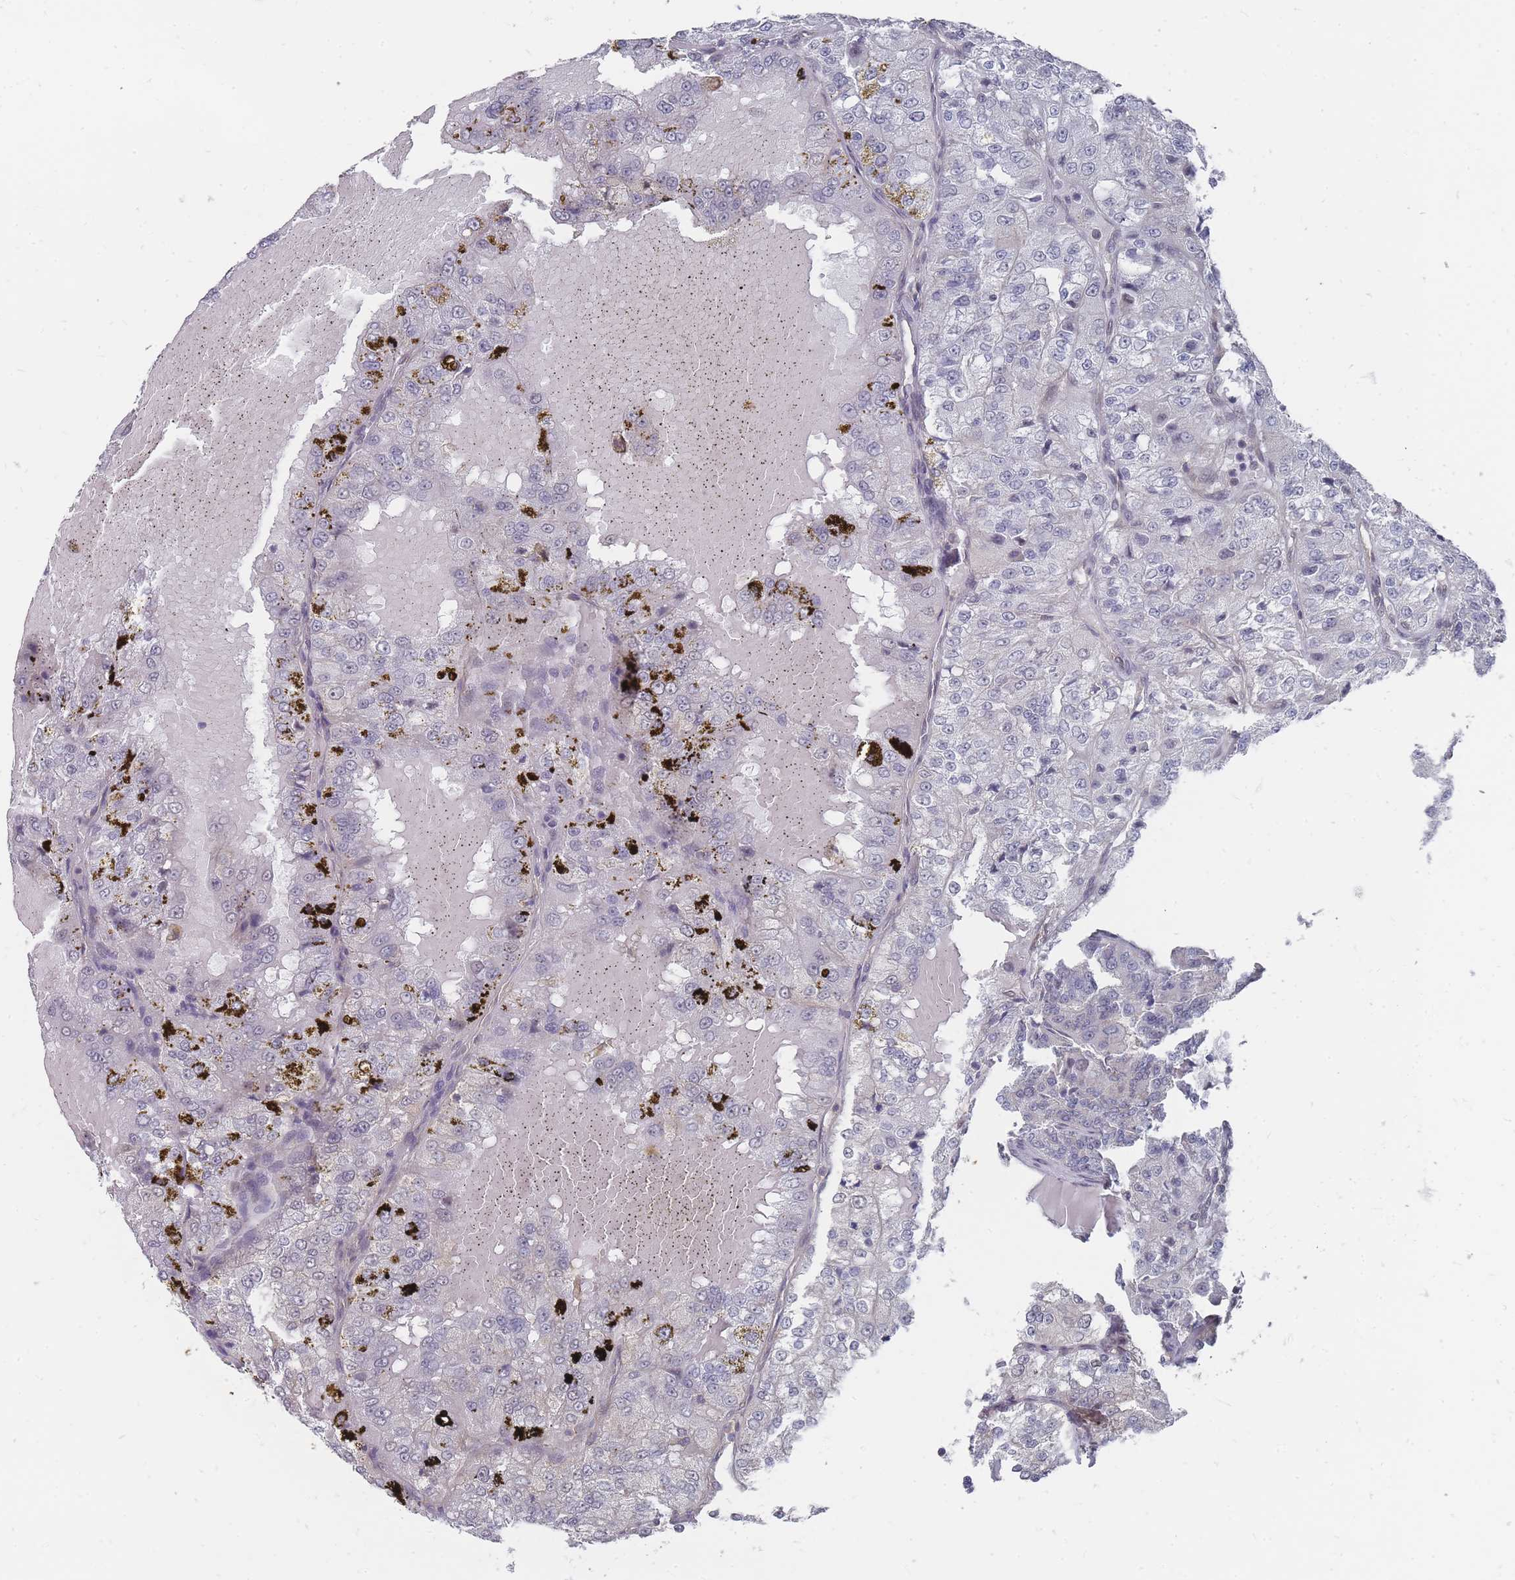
{"staining": {"intensity": "negative", "quantity": "none", "location": "none"}, "tissue": "renal cancer", "cell_type": "Tumor cells", "image_type": "cancer", "snomed": [{"axis": "morphology", "description": "Adenocarcinoma, NOS"}, {"axis": "topography", "description": "Kidney"}], "caption": "Human adenocarcinoma (renal) stained for a protein using immunohistochemistry demonstrates no expression in tumor cells.", "gene": "NKD1", "patient": {"sex": "female", "age": 63}}